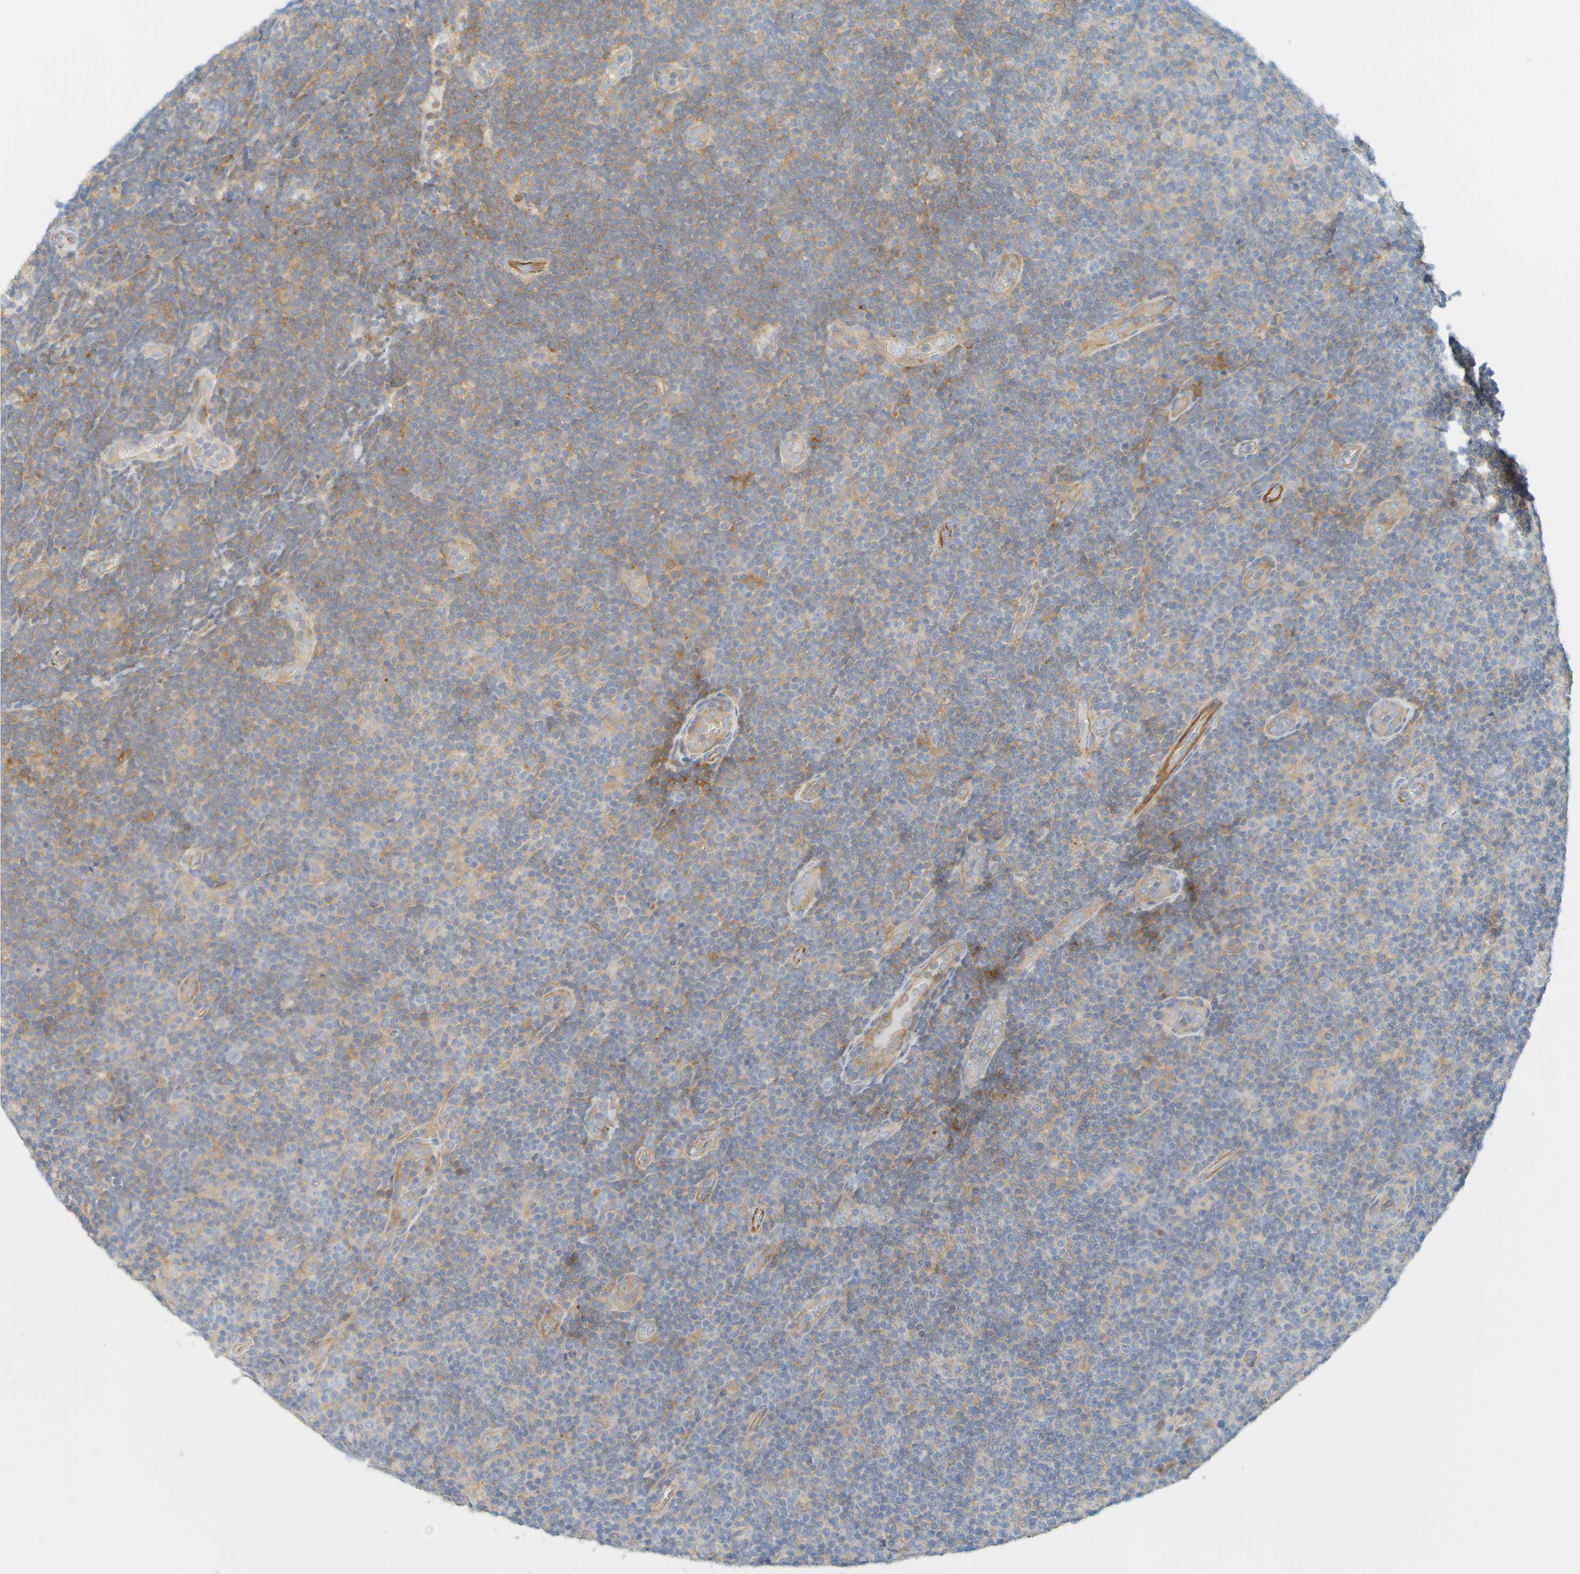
{"staining": {"intensity": "weak", "quantity": "25%-75%", "location": "cytoplasmic/membranous"}, "tissue": "lymphoma", "cell_type": "Tumor cells", "image_type": "cancer", "snomed": [{"axis": "morphology", "description": "Malignant lymphoma, non-Hodgkin's type, Low grade"}, {"axis": "topography", "description": "Lymph node"}], "caption": "The histopathology image demonstrates immunohistochemical staining of lymphoma. There is weak cytoplasmic/membranous positivity is identified in approximately 25%-75% of tumor cells.", "gene": "APPL1", "patient": {"sex": "male", "age": 83}}